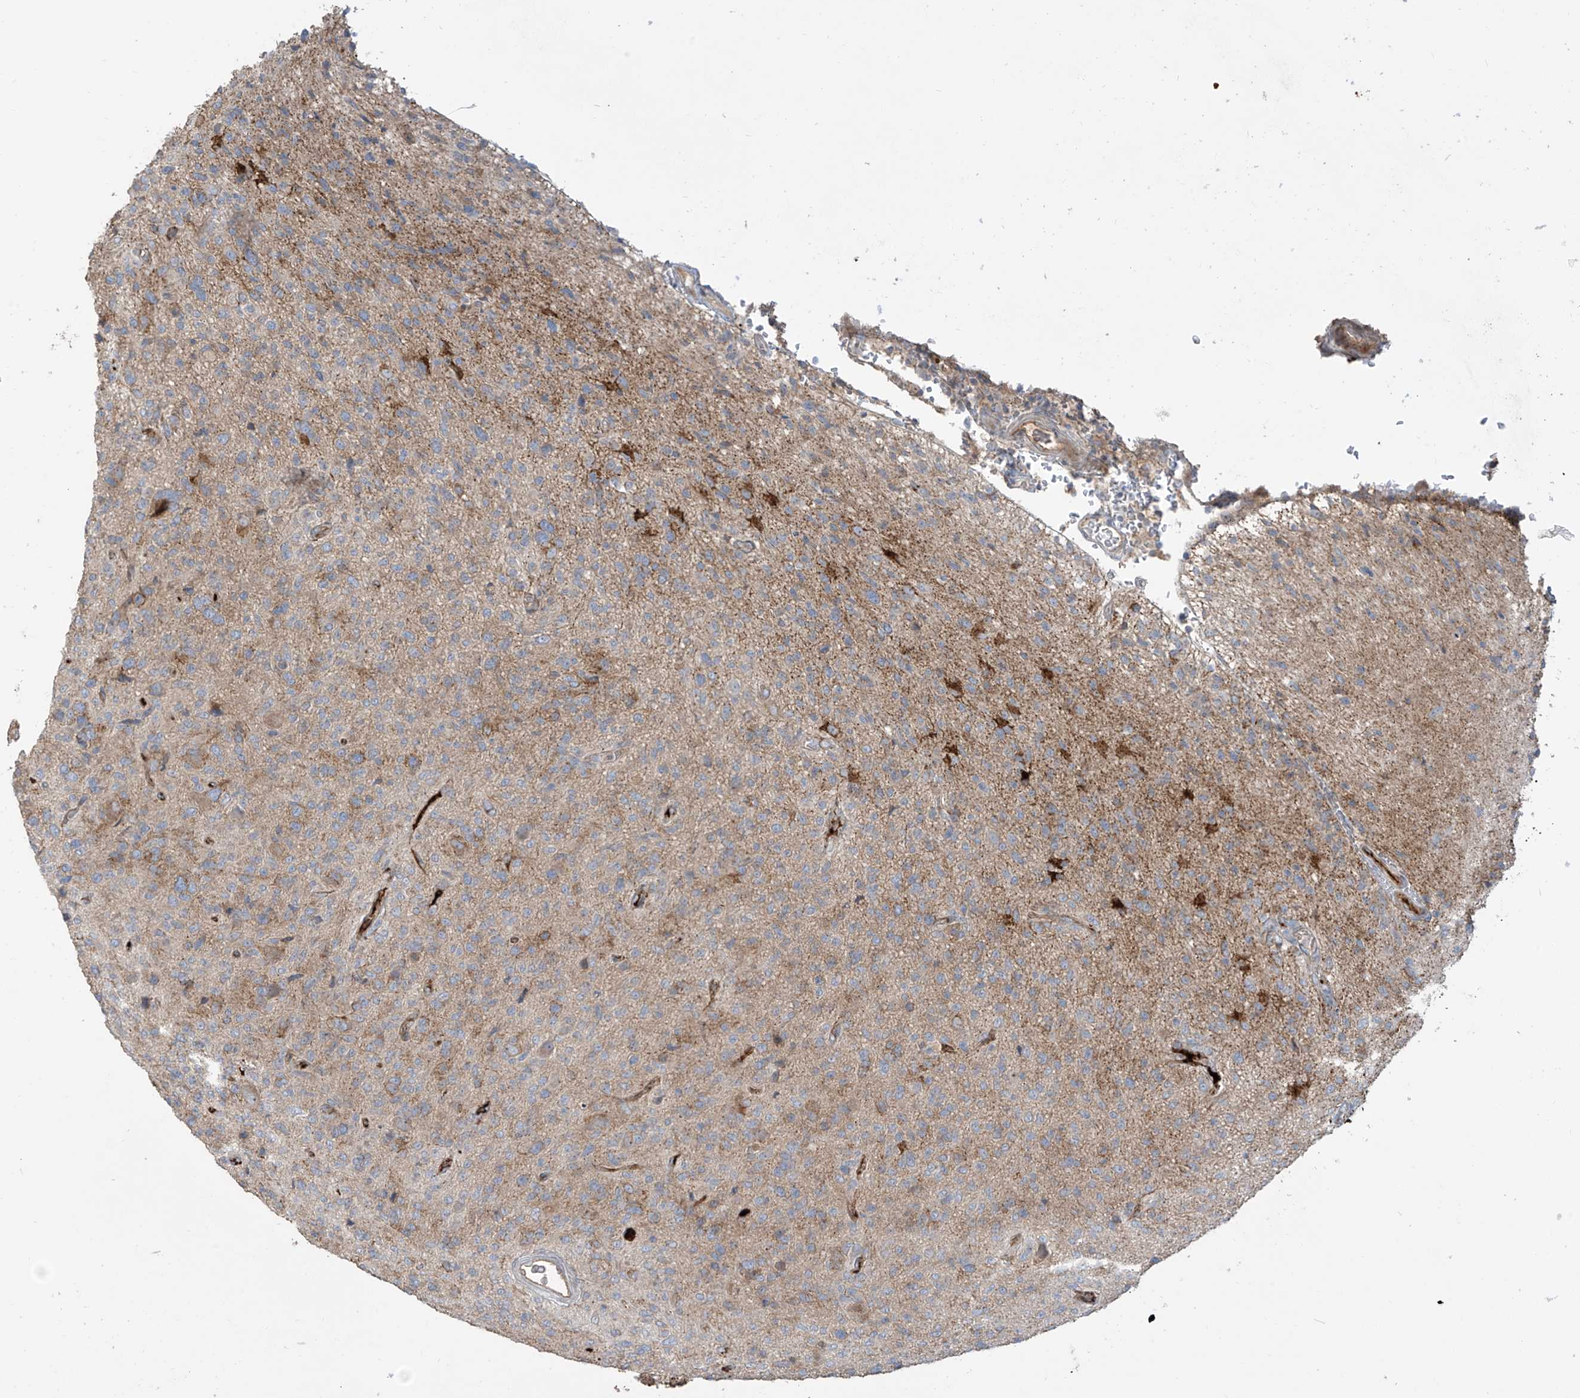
{"staining": {"intensity": "weak", "quantity": "<25%", "location": "cytoplasmic/membranous"}, "tissue": "glioma", "cell_type": "Tumor cells", "image_type": "cancer", "snomed": [{"axis": "morphology", "description": "Glioma, malignant, High grade"}, {"axis": "topography", "description": "Brain"}], "caption": "Immunohistochemical staining of high-grade glioma (malignant) displays no significant staining in tumor cells.", "gene": "ABTB1", "patient": {"sex": "female", "age": 57}}